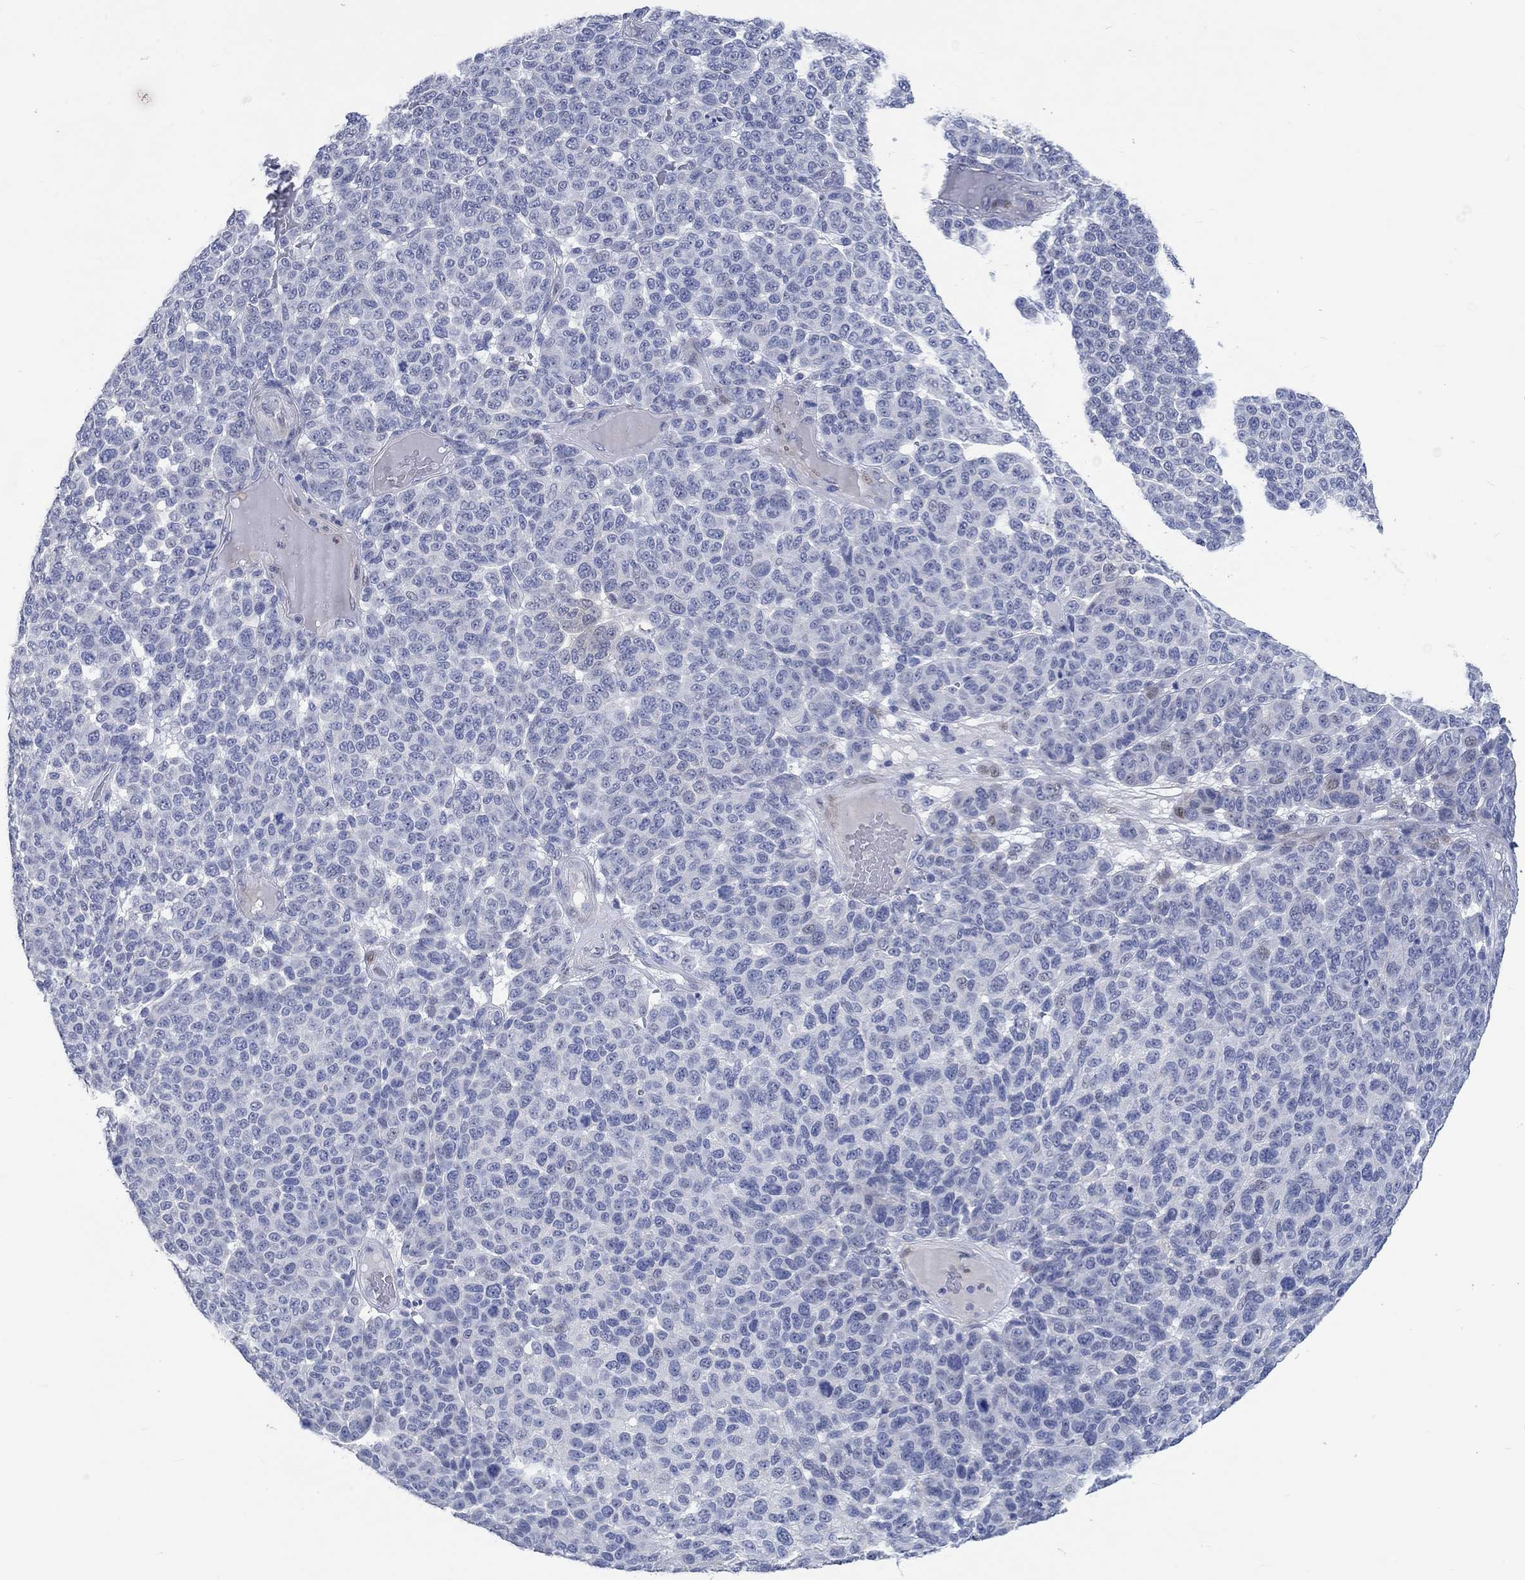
{"staining": {"intensity": "negative", "quantity": "none", "location": "none"}, "tissue": "melanoma", "cell_type": "Tumor cells", "image_type": "cancer", "snomed": [{"axis": "morphology", "description": "Malignant melanoma, NOS"}, {"axis": "topography", "description": "Skin"}], "caption": "IHC photomicrograph of human malignant melanoma stained for a protein (brown), which shows no positivity in tumor cells. Brightfield microscopy of immunohistochemistry stained with DAB (3,3'-diaminobenzidine) (brown) and hematoxylin (blue), captured at high magnification.", "gene": "C4orf47", "patient": {"sex": "male", "age": 59}}